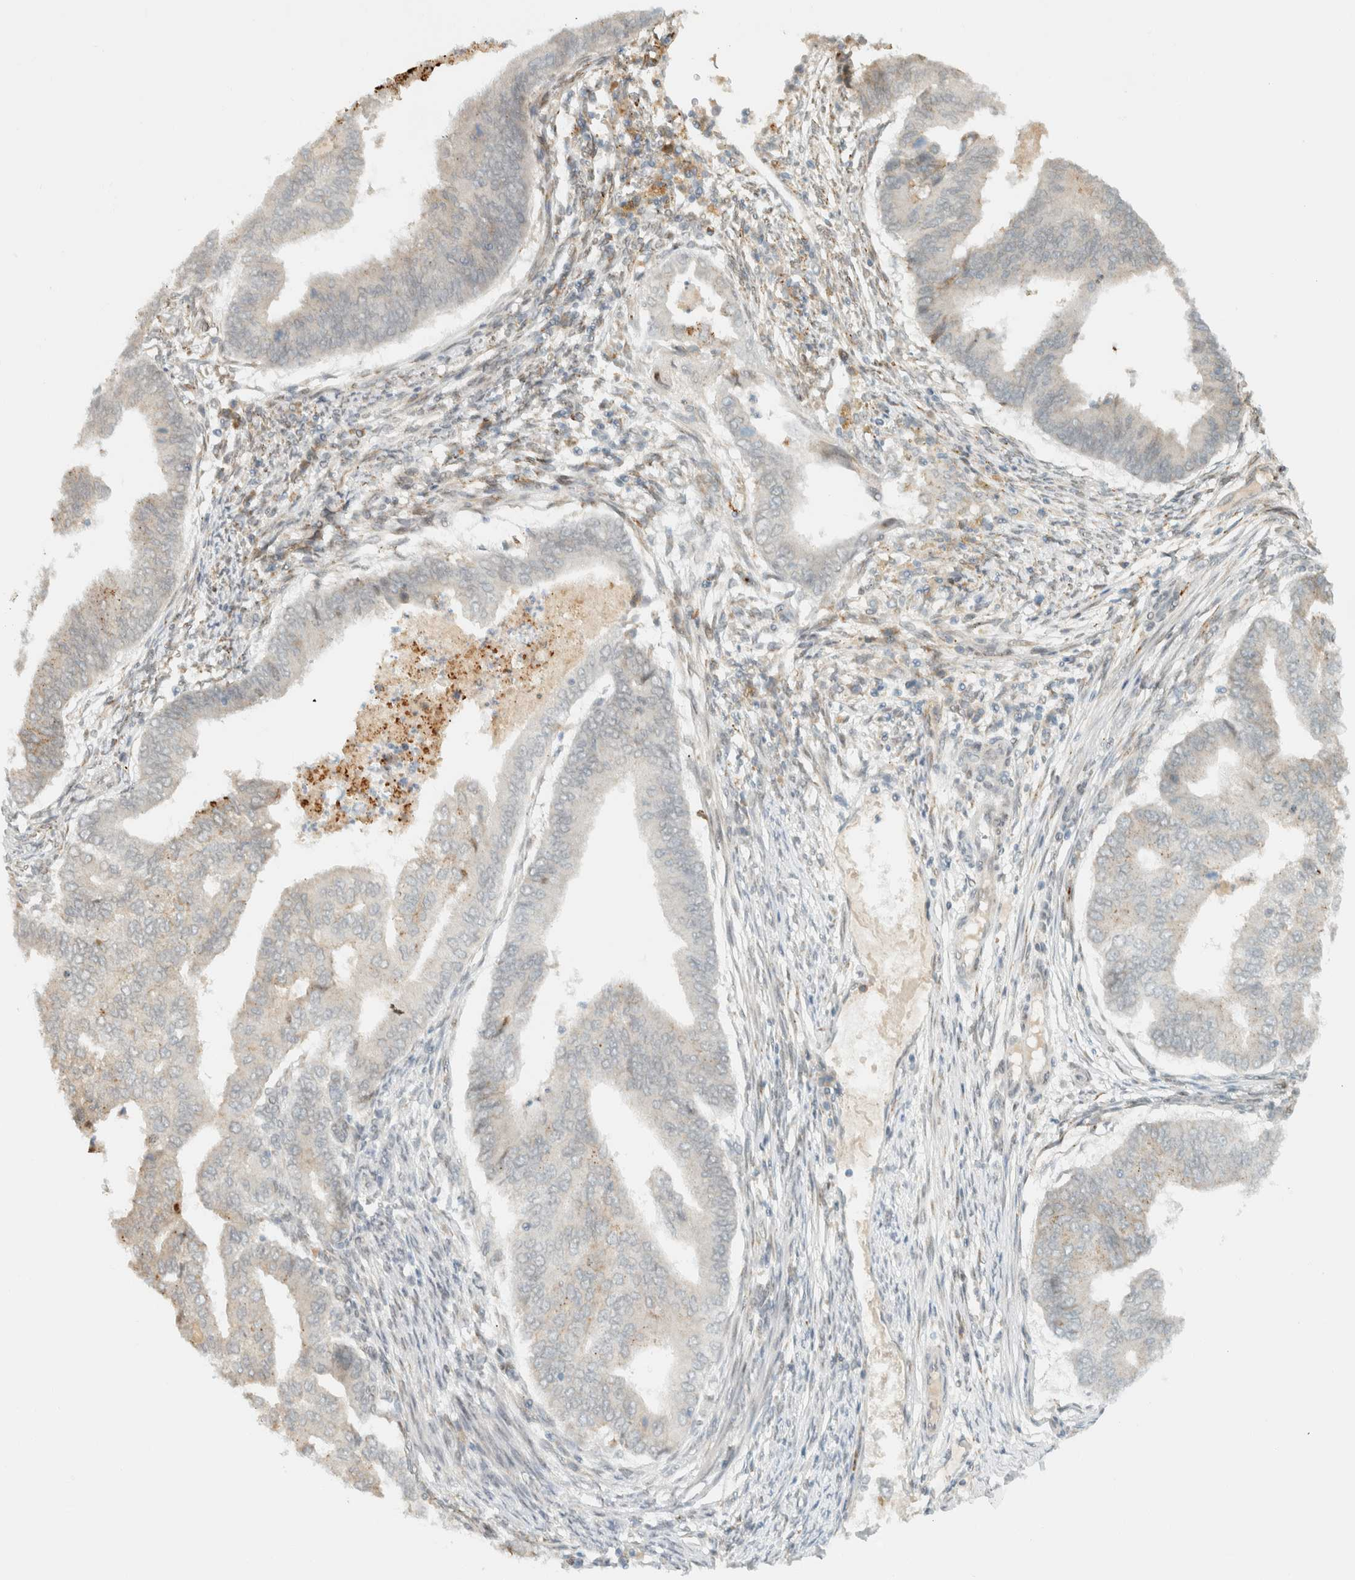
{"staining": {"intensity": "weak", "quantity": "<25%", "location": "cytoplasmic/membranous"}, "tissue": "endometrial cancer", "cell_type": "Tumor cells", "image_type": "cancer", "snomed": [{"axis": "morphology", "description": "Polyp, NOS"}, {"axis": "morphology", "description": "Adenocarcinoma, NOS"}, {"axis": "morphology", "description": "Adenoma, NOS"}, {"axis": "topography", "description": "Endometrium"}], "caption": "Micrograph shows no significant protein expression in tumor cells of endometrial cancer.", "gene": "ITPRID1", "patient": {"sex": "female", "age": 79}}